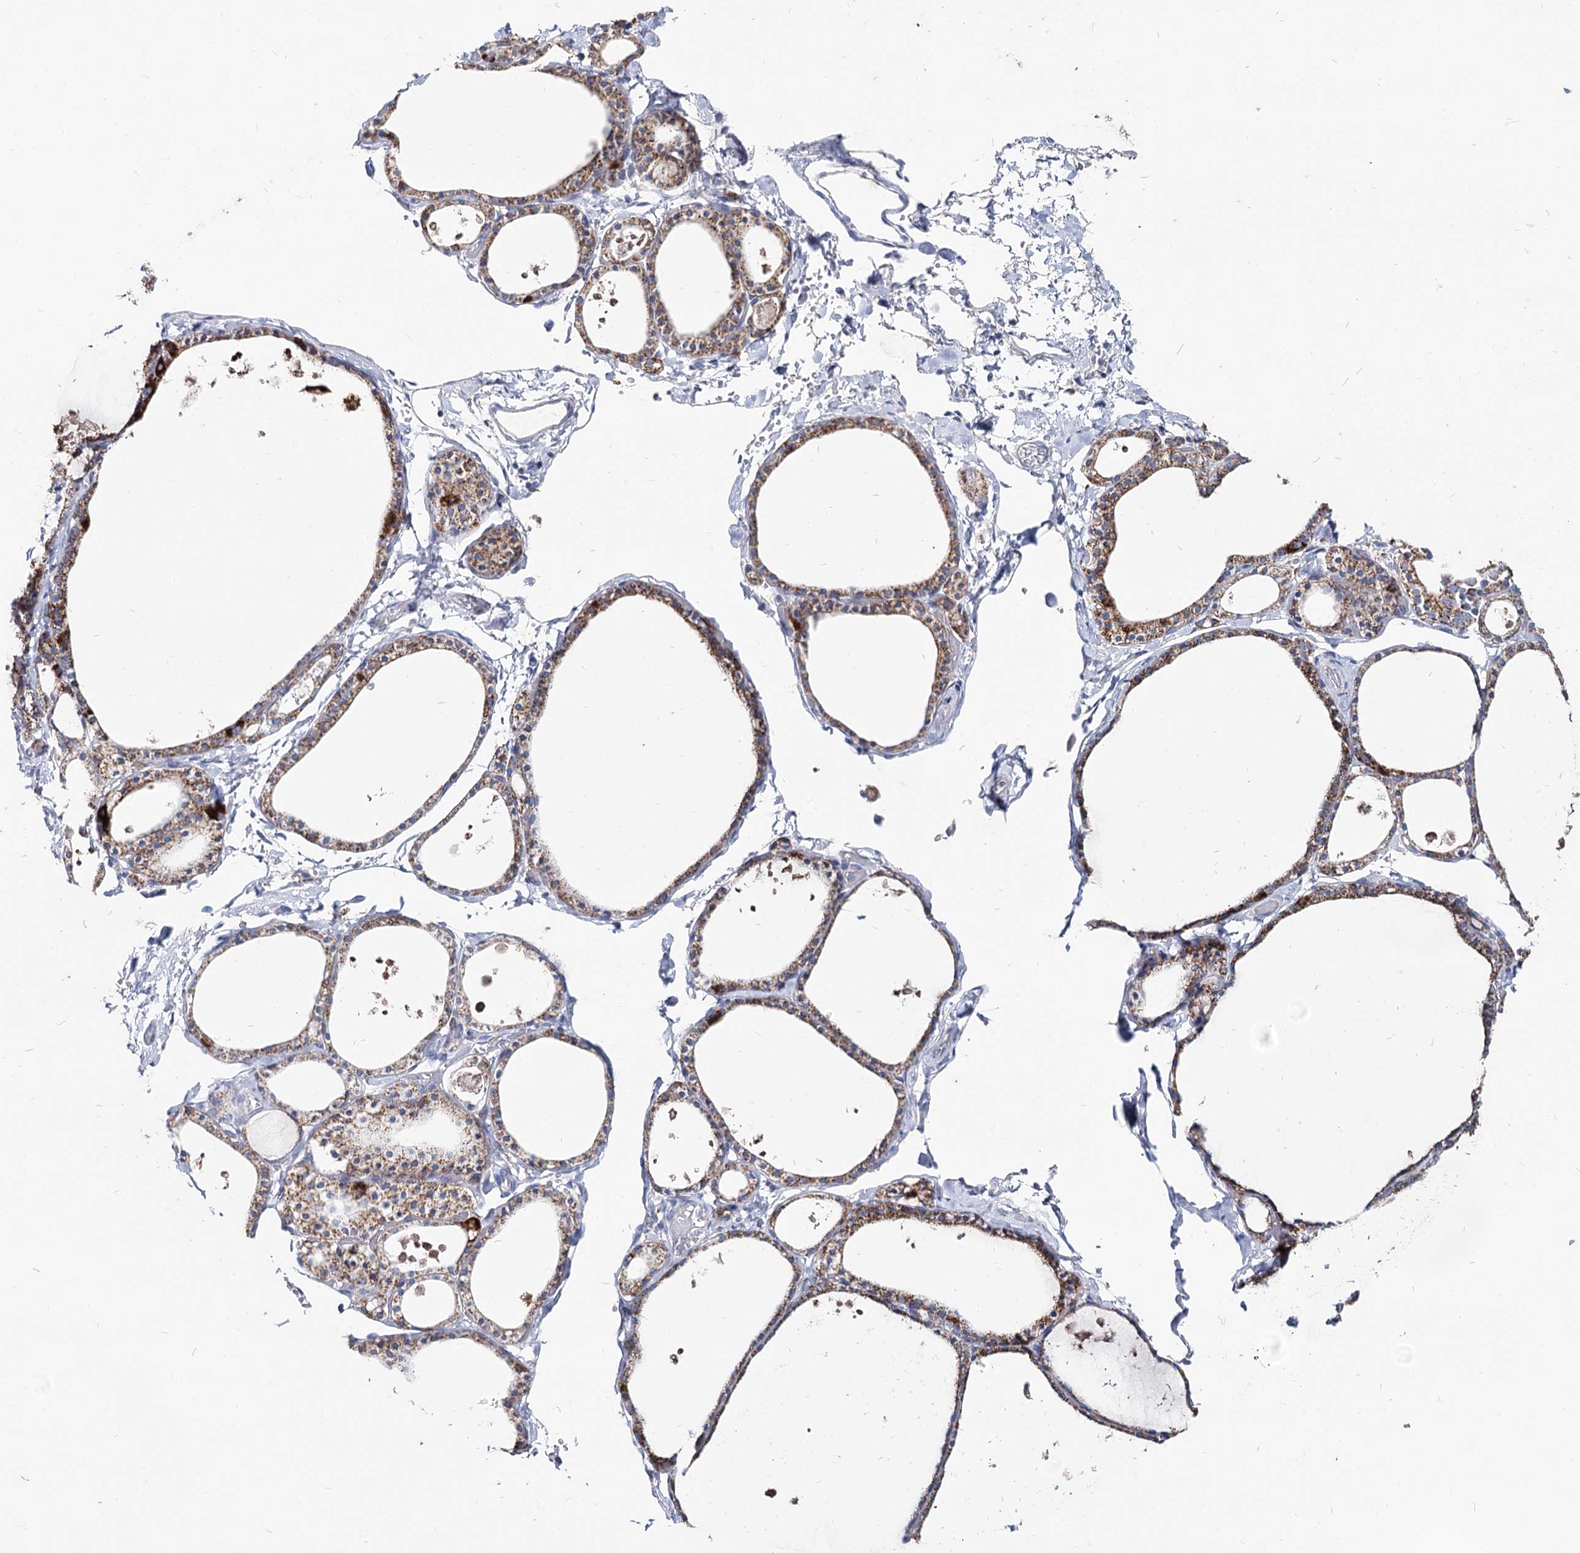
{"staining": {"intensity": "moderate", "quantity": ">75%", "location": "cytoplasmic/membranous"}, "tissue": "thyroid gland", "cell_type": "Glandular cells", "image_type": "normal", "snomed": [{"axis": "morphology", "description": "Normal tissue, NOS"}, {"axis": "topography", "description": "Thyroid gland"}], "caption": "Thyroid gland stained with IHC reveals moderate cytoplasmic/membranous positivity in approximately >75% of glandular cells.", "gene": "MCCC2", "patient": {"sex": "male", "age": 56}}